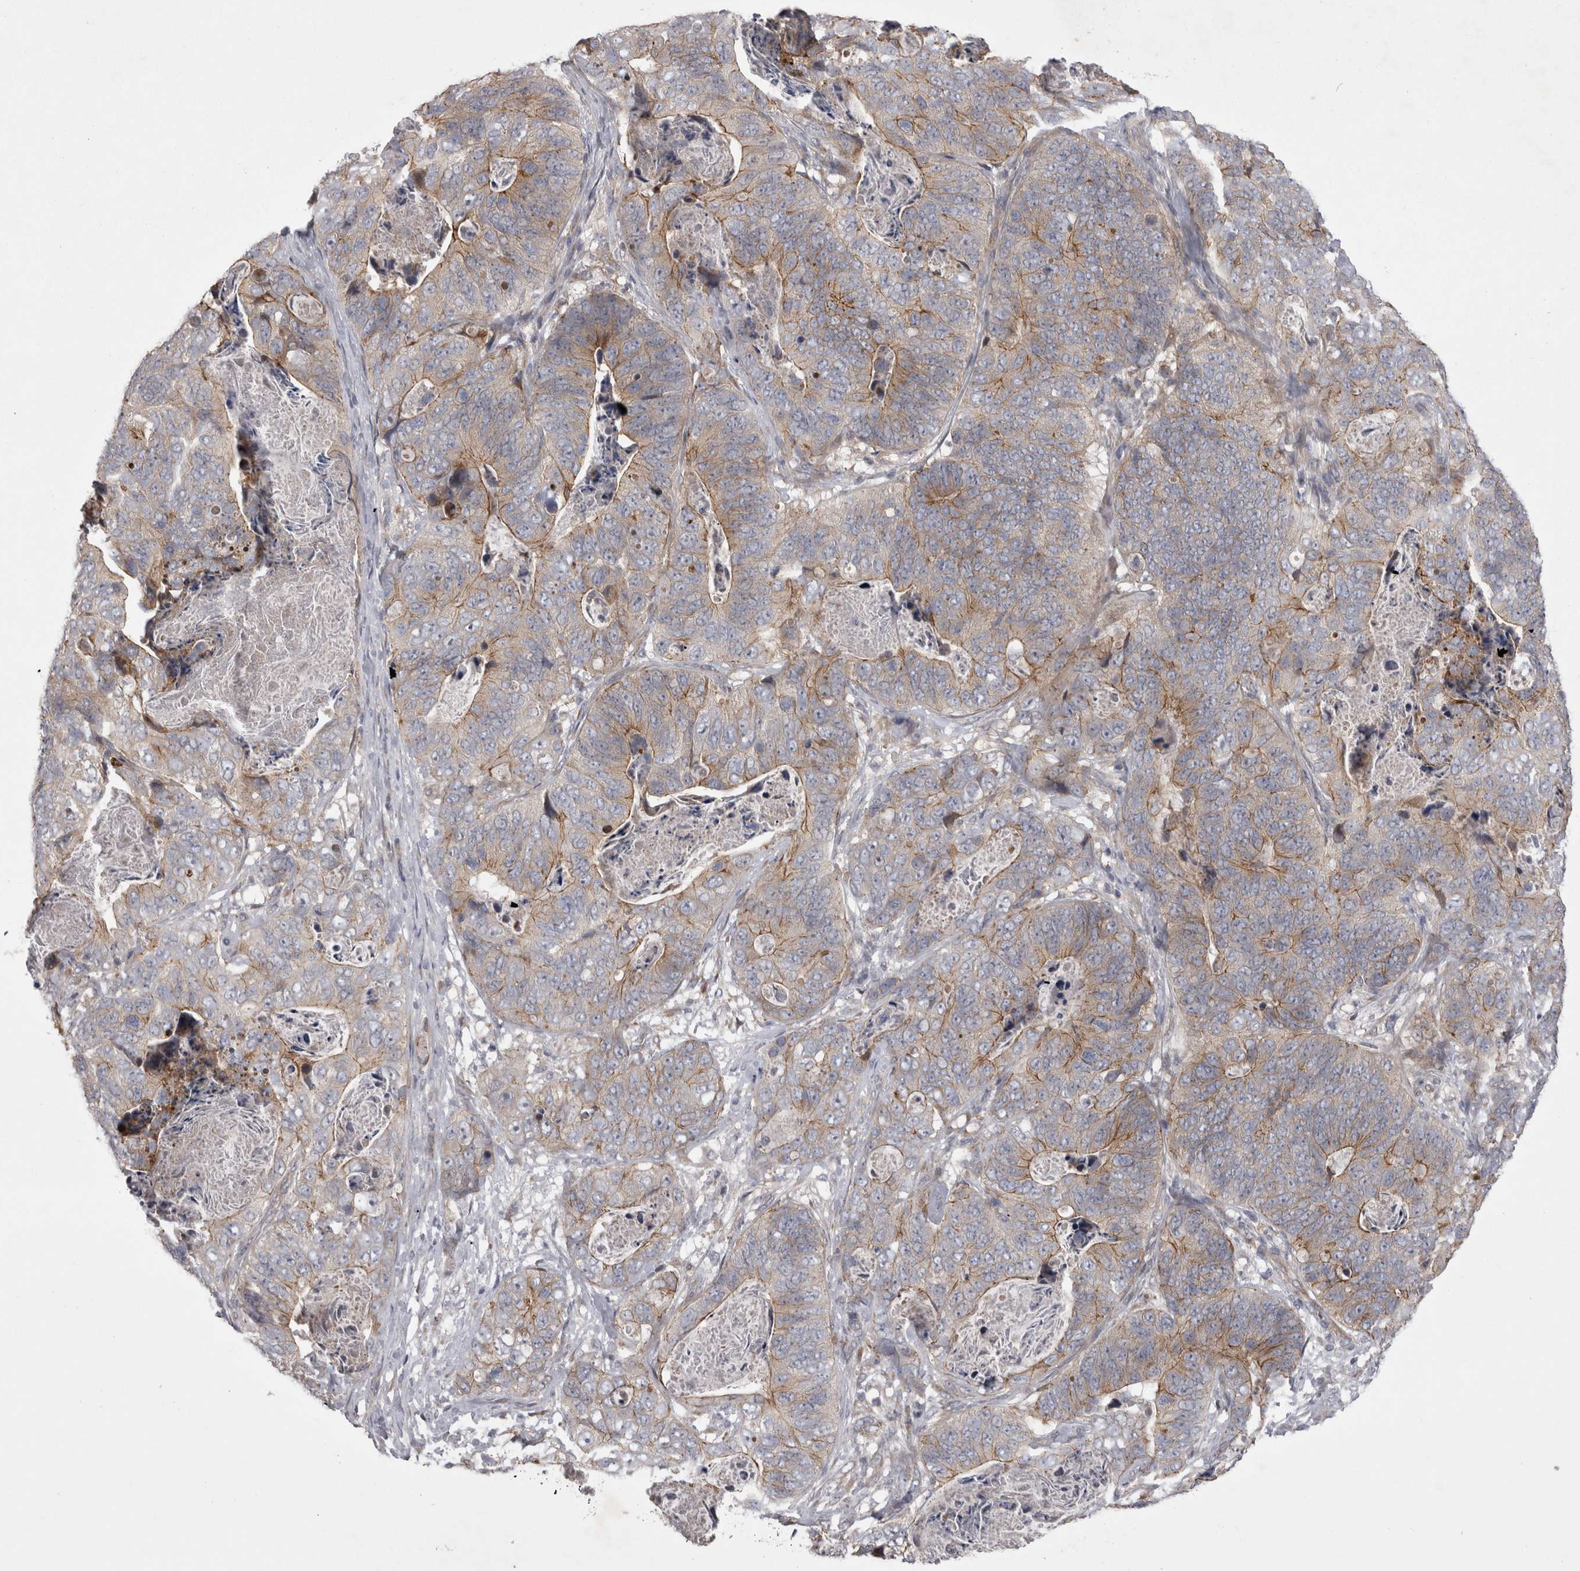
{"staining": {"intensity": "moderate", "quantity": "25%-75%", "location": "cytoplasmic/membranous"}, "tissue": "stomach cancer", "cell_type": "Tumor cells", "image_type": "cancer", "snomed": [{"axis": "morphology", "description": "Normal tissue, NOS"}, {"axis": "morphology", "description": "Adenocarcinoma, NOS"}, {"axis": "topography", "description": "Stomach"}], "caption": "This micrograph demonstrates IHC staining of human stomach adenocarcinoma, with medium moderate cytoplasmic/membranous expression in approximately 25%-75% of tumor cells.", "gene": "NENF", "patient": {"sex": "female", "age": 89}}